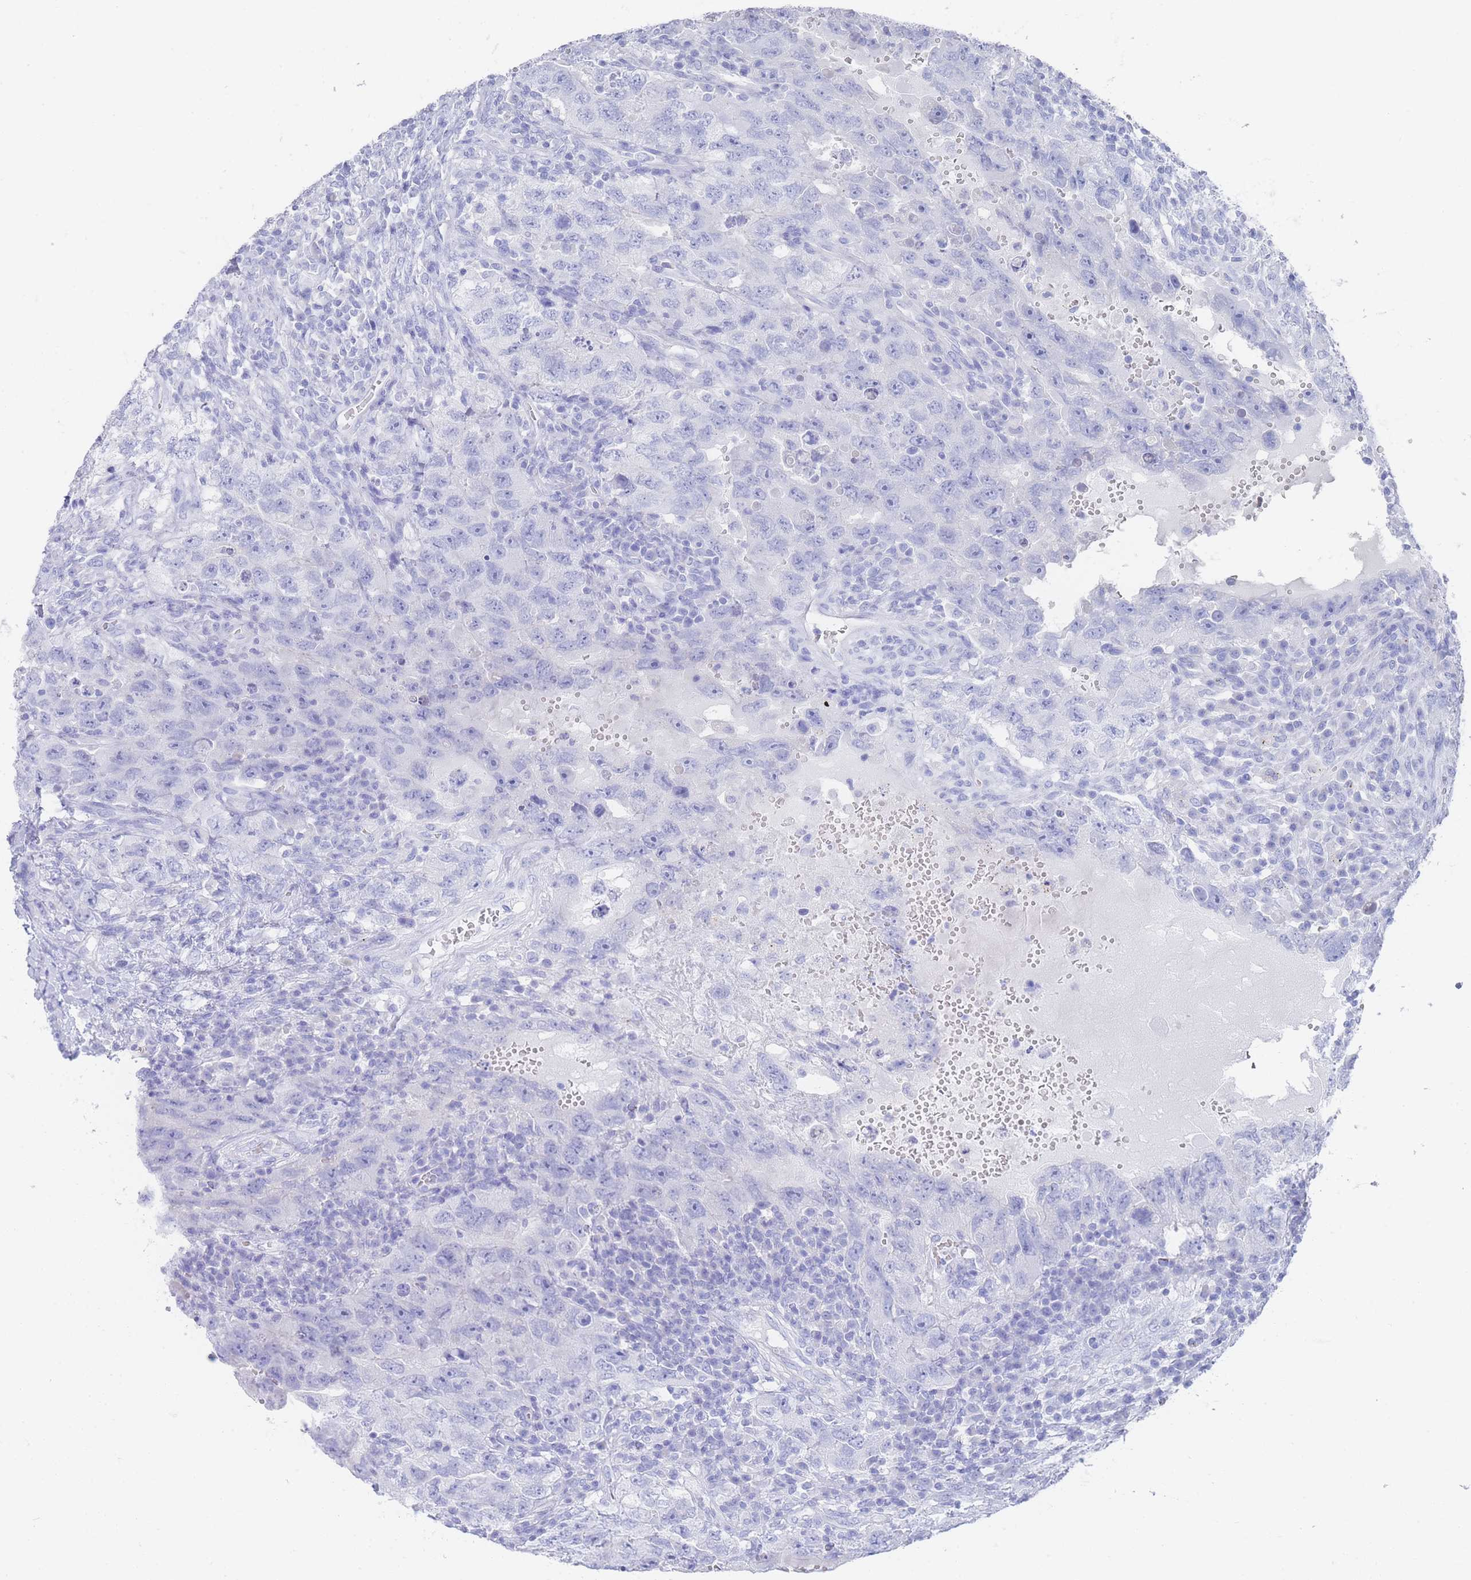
{"staining": {"intensity": "negative", "quantity": "none", "location": "none"}, "tissue": "testis cancer", "cell_type": "Tumor cells", "image_type": "cancer", "snomed": [{"axis": "morphology", "description": "Carcinoma, Embryonal, NOS"}, {"axis": "topography", "description": "Testis"}], "caption": "A photomicrograph of human testis cancer is negative for staining in tumor cells.", "gene": "LRRC37A", "patient": {"sex": "male", "age": 26}}